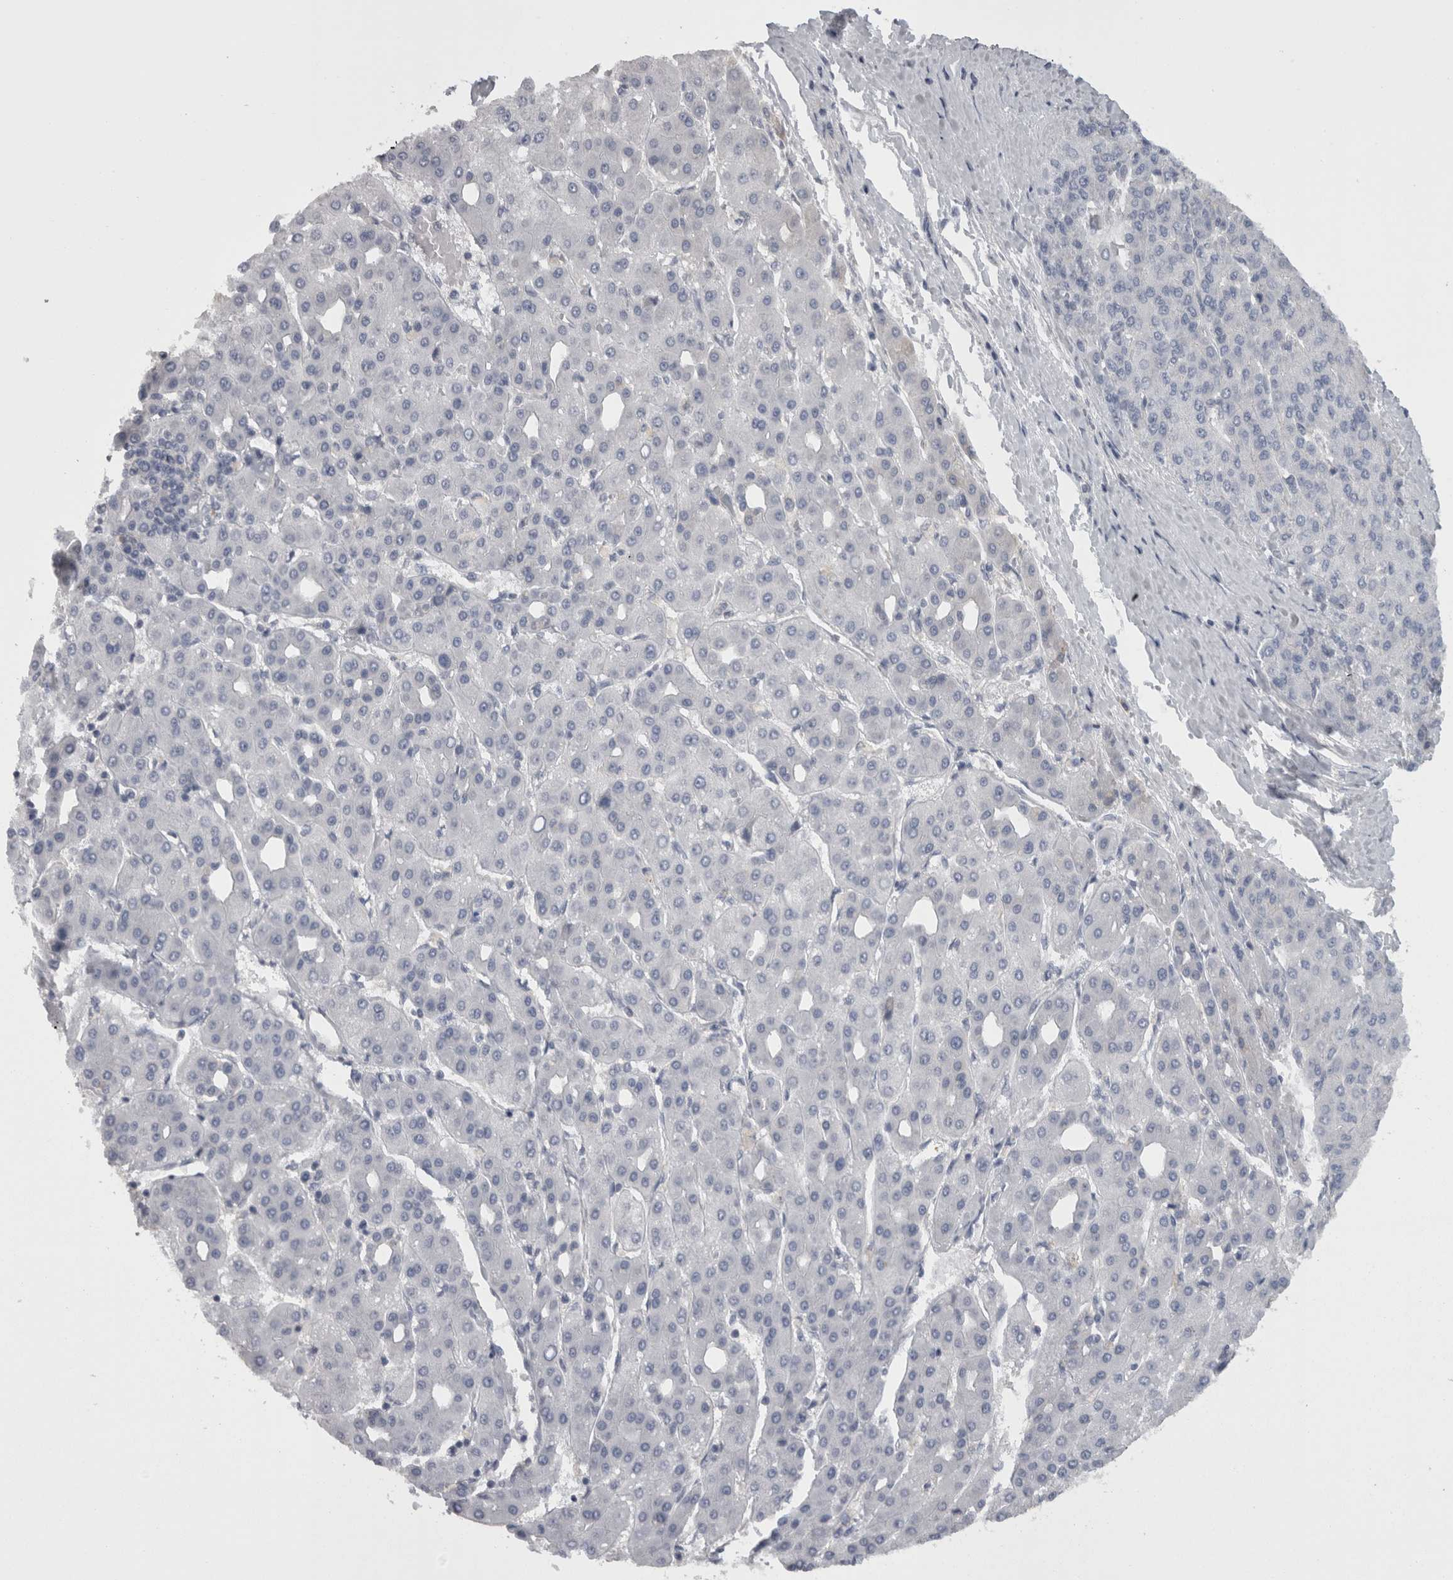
{"staining": {"intensity": "negative", "quantity": "none", "location": "none"}, "tissue": "liver cancer", "cell_type": "Tumor cells", "image_type": "cancer", "snomed": [{"axis": "morphology", "description": "Carcinoma, Hepatocellular, NOS"}, {"axis": "topography", "description": "Liver"}], "caption": "There is no significant positivity in tumor cells of liver cancer.", "gene": "CAMK2D", "patient": {"sex": "male", "age": 65}}